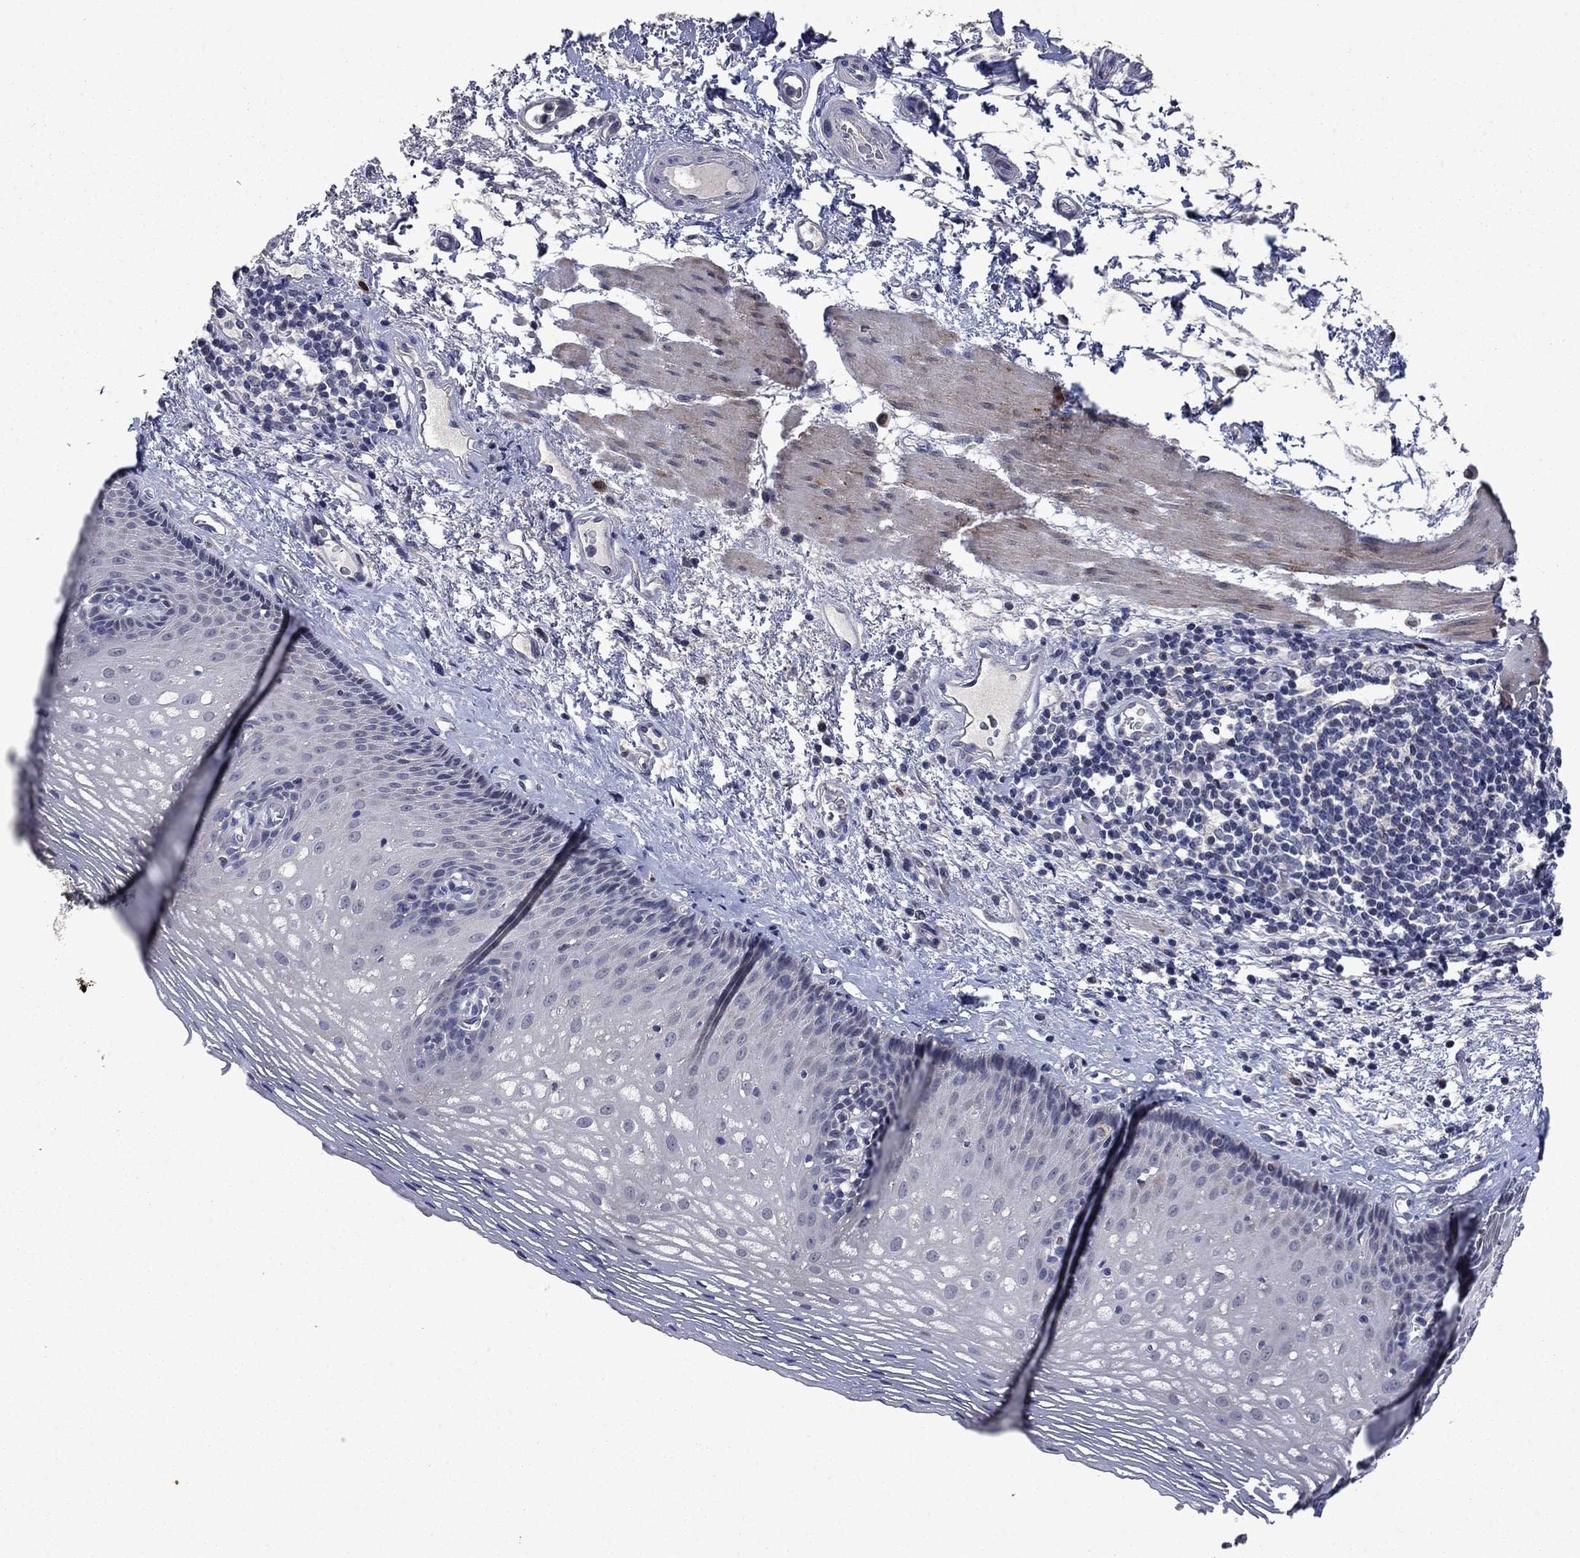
{"staining": {"intensity": "weak", "quantity": "<25%", "location": "cytoplasmic/membranous"}, "tissue": "esophagus", "cell_type": "Squamous epithelial cells", "image_type": "normal", "snomed": [{"axis": "morphology", "description": "Normal tissue, NOS"}, {"axis": "topography", "description": "Esophagus"}], "caption": "Squamous epithelial cells show no significant expression in unremarkable esophagus. (DAB (3,3'-diaminobenzidine) immunohistochemistry visualized using brightfield microscopy, high magnification).", "gene": "PHKA1", "patient": {"sex": "male", "age": 76}}